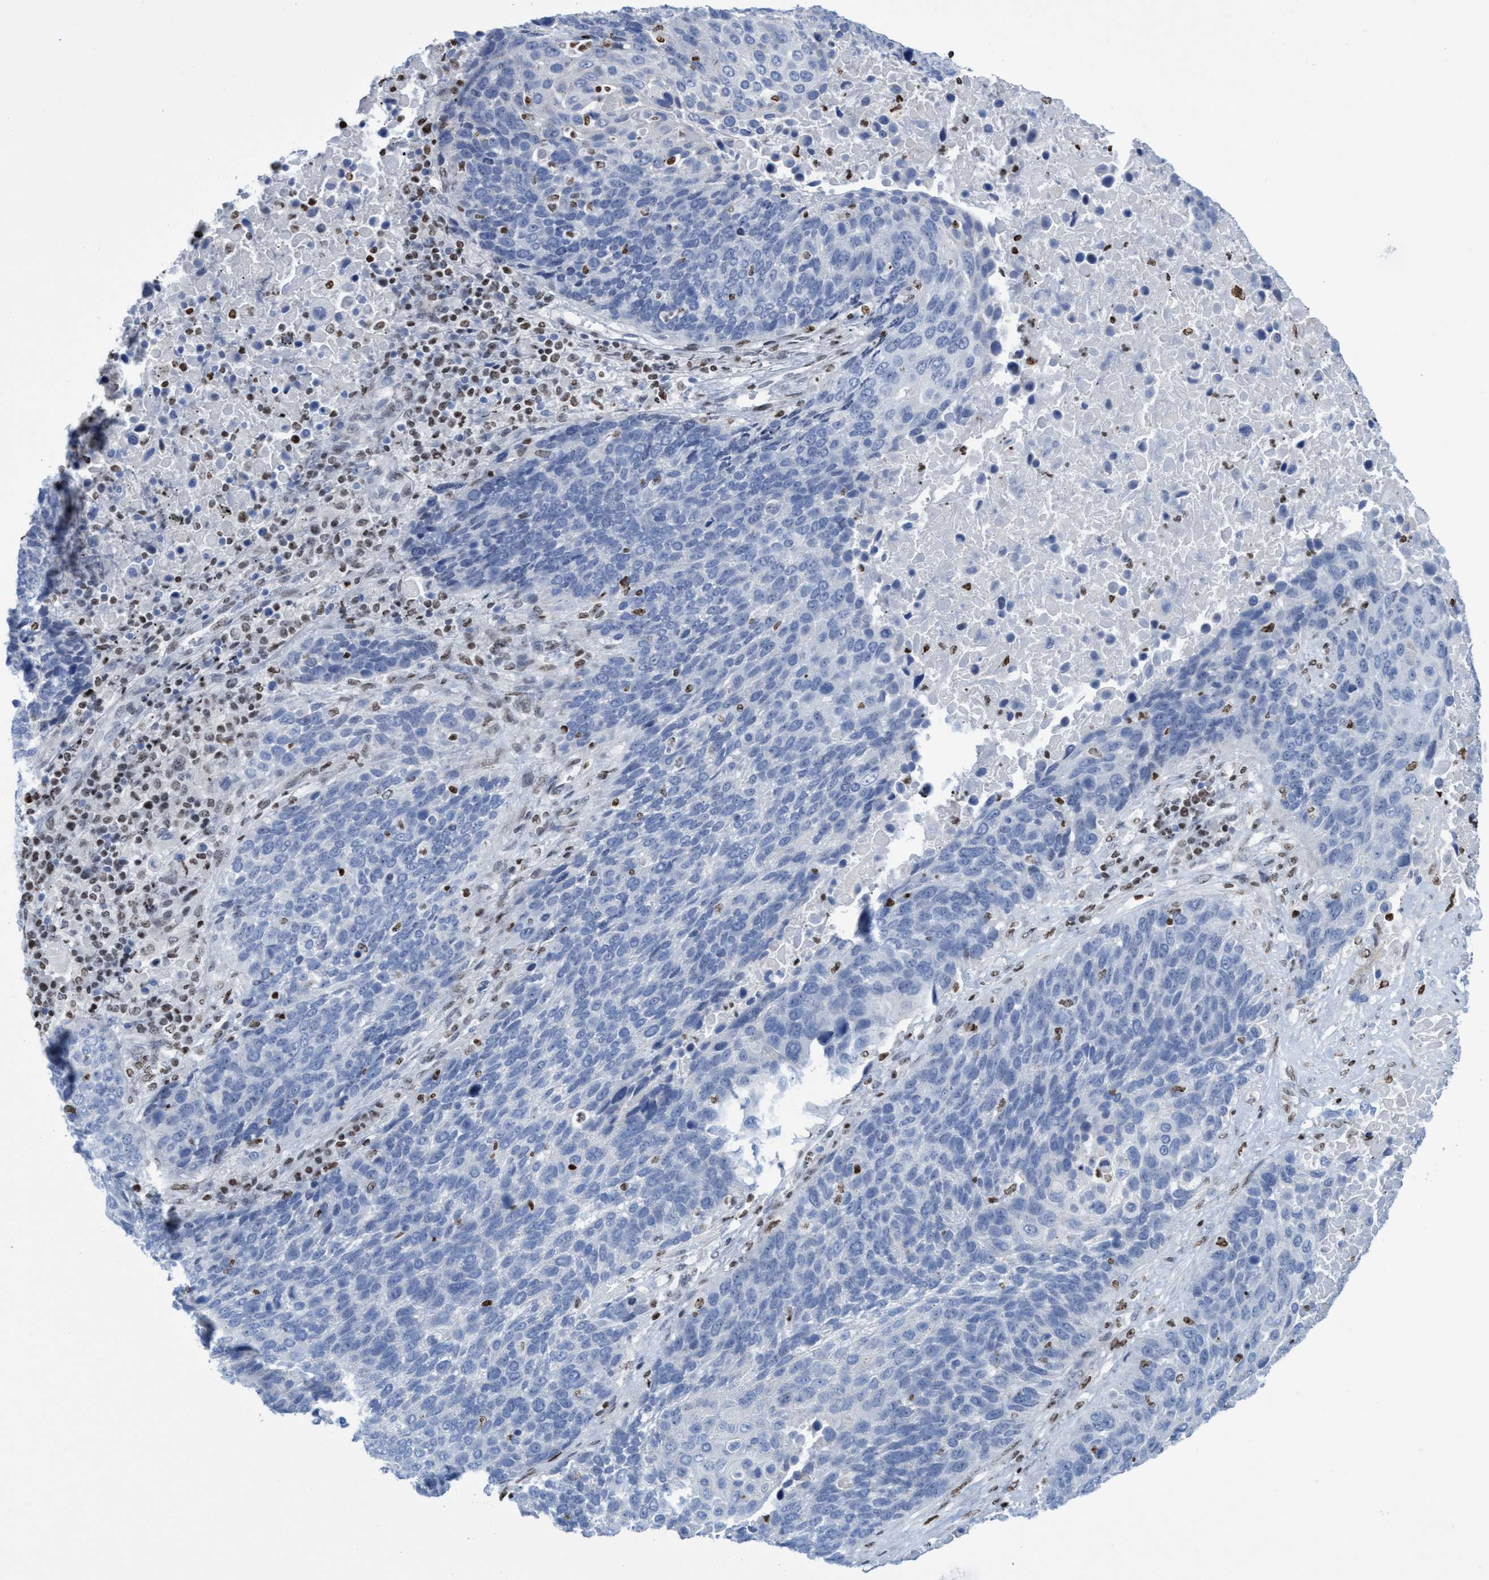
{"staining": {"intensity": "negative", "quantity": "none", "location": "none"}, "tissue": "lung cancer", "cell_type": "Tumor cells", "image_type": "cancer", "snomed": [{"axis": "morphology", "description": "Squamous cell carcinoma, NOS"}, {"axis": "topography", "description": "Lung"}], "caption": "This is an immunohistochemistry (IHC) histopathology image of lung cancer. There is no positivity in tumor cells.", "gene": "CBX2", "patient": {"sex": "male", "age": 66}}